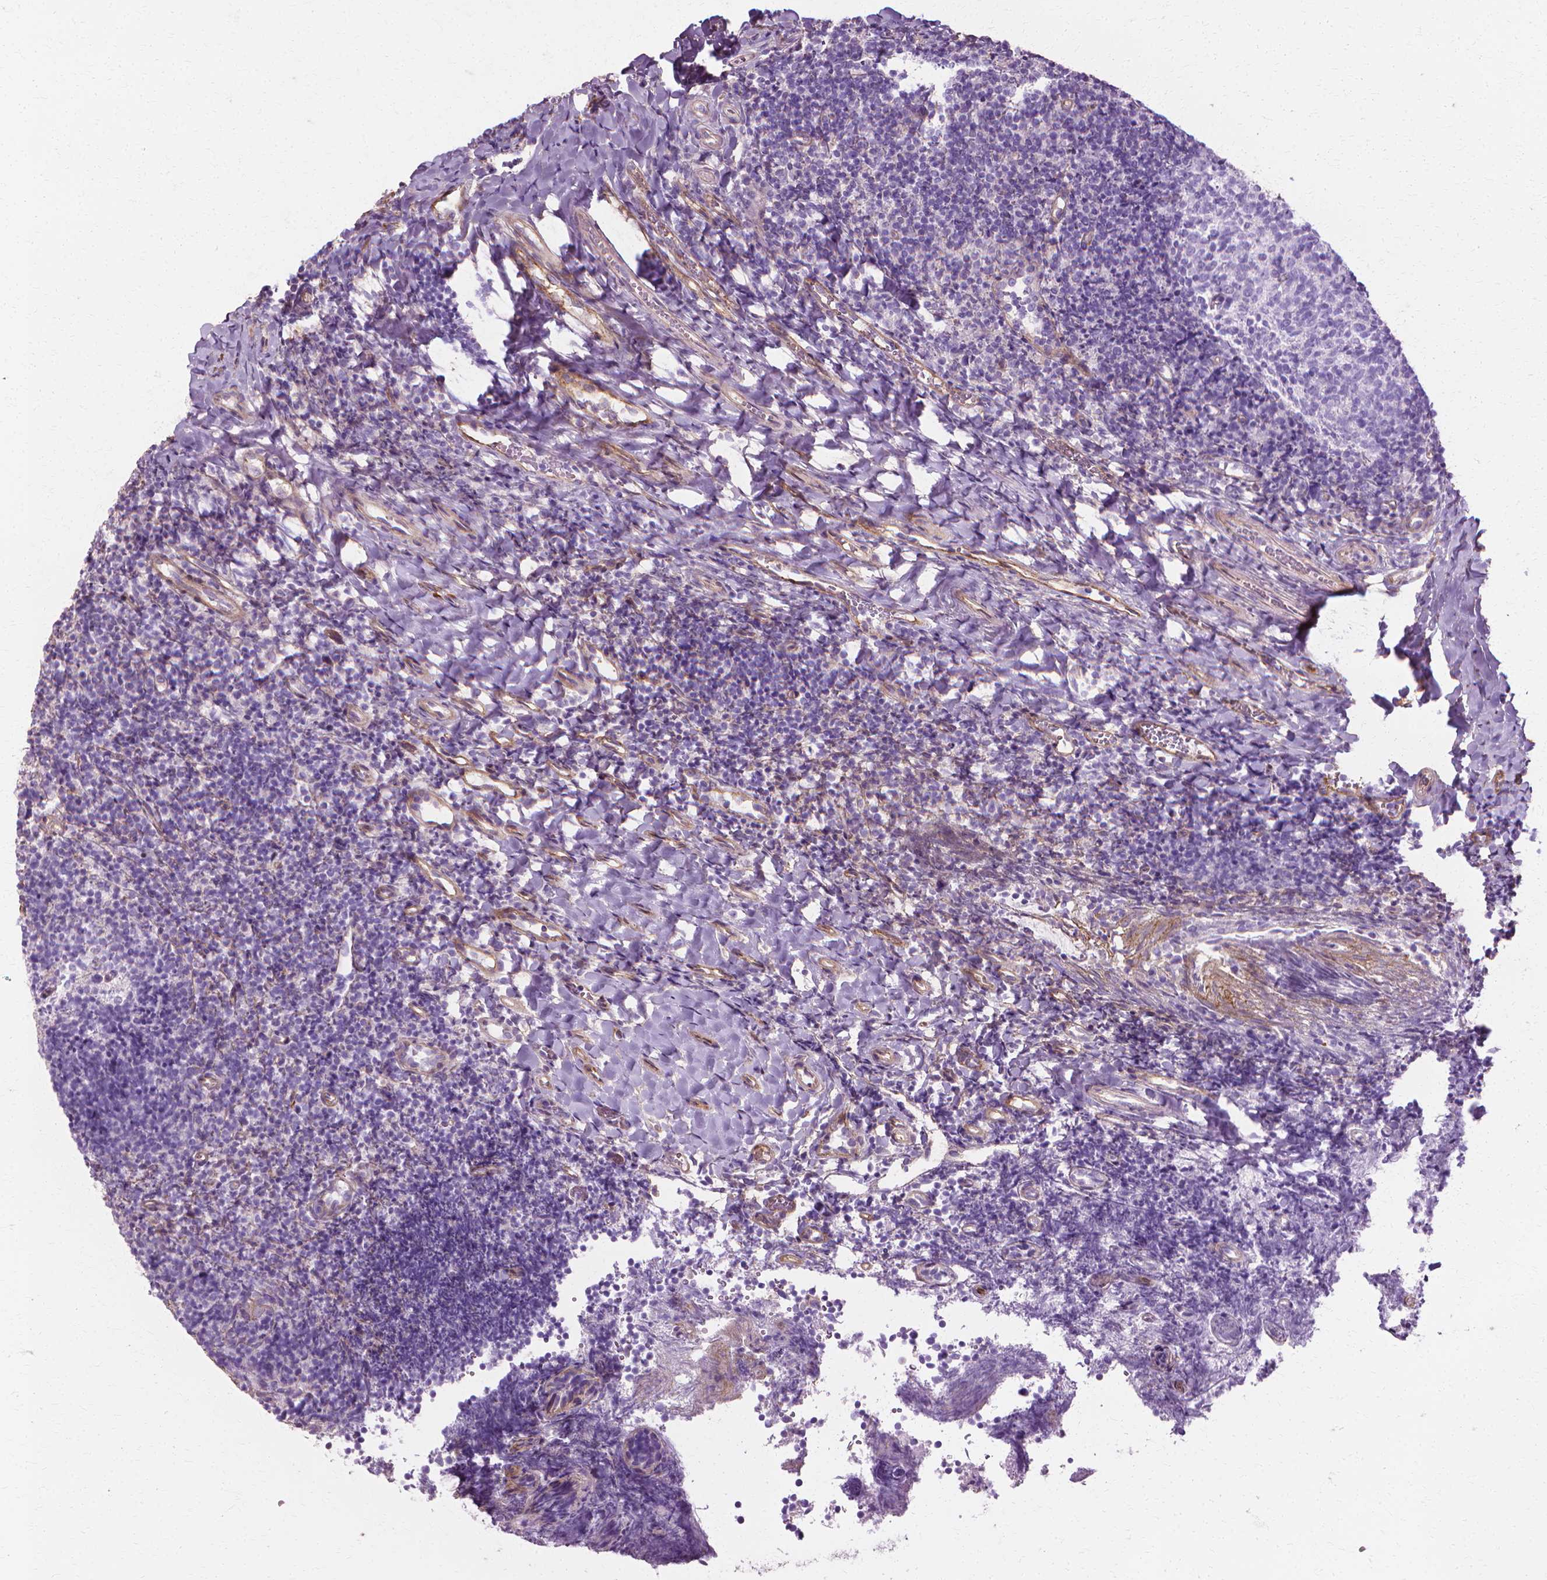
{"staining": {"intensity": "negative", "quantity": "none", "location": "none"}, "tissue": "tonsil", "cell_type": "Germinal center cells", "image_type": "normal", "snomed": [{"axis": "morphology", "description": "Normal tissue, NOS"}, {"axis": "topography", "description": "Tonsil"}], "caption": "Germinal center cells show no significant protein staining in normal tonsil. (IHC, brightfield microscopy, high magnification).", "gene": "CFAP157", "patient": {"sex": "female", "age": 10}}